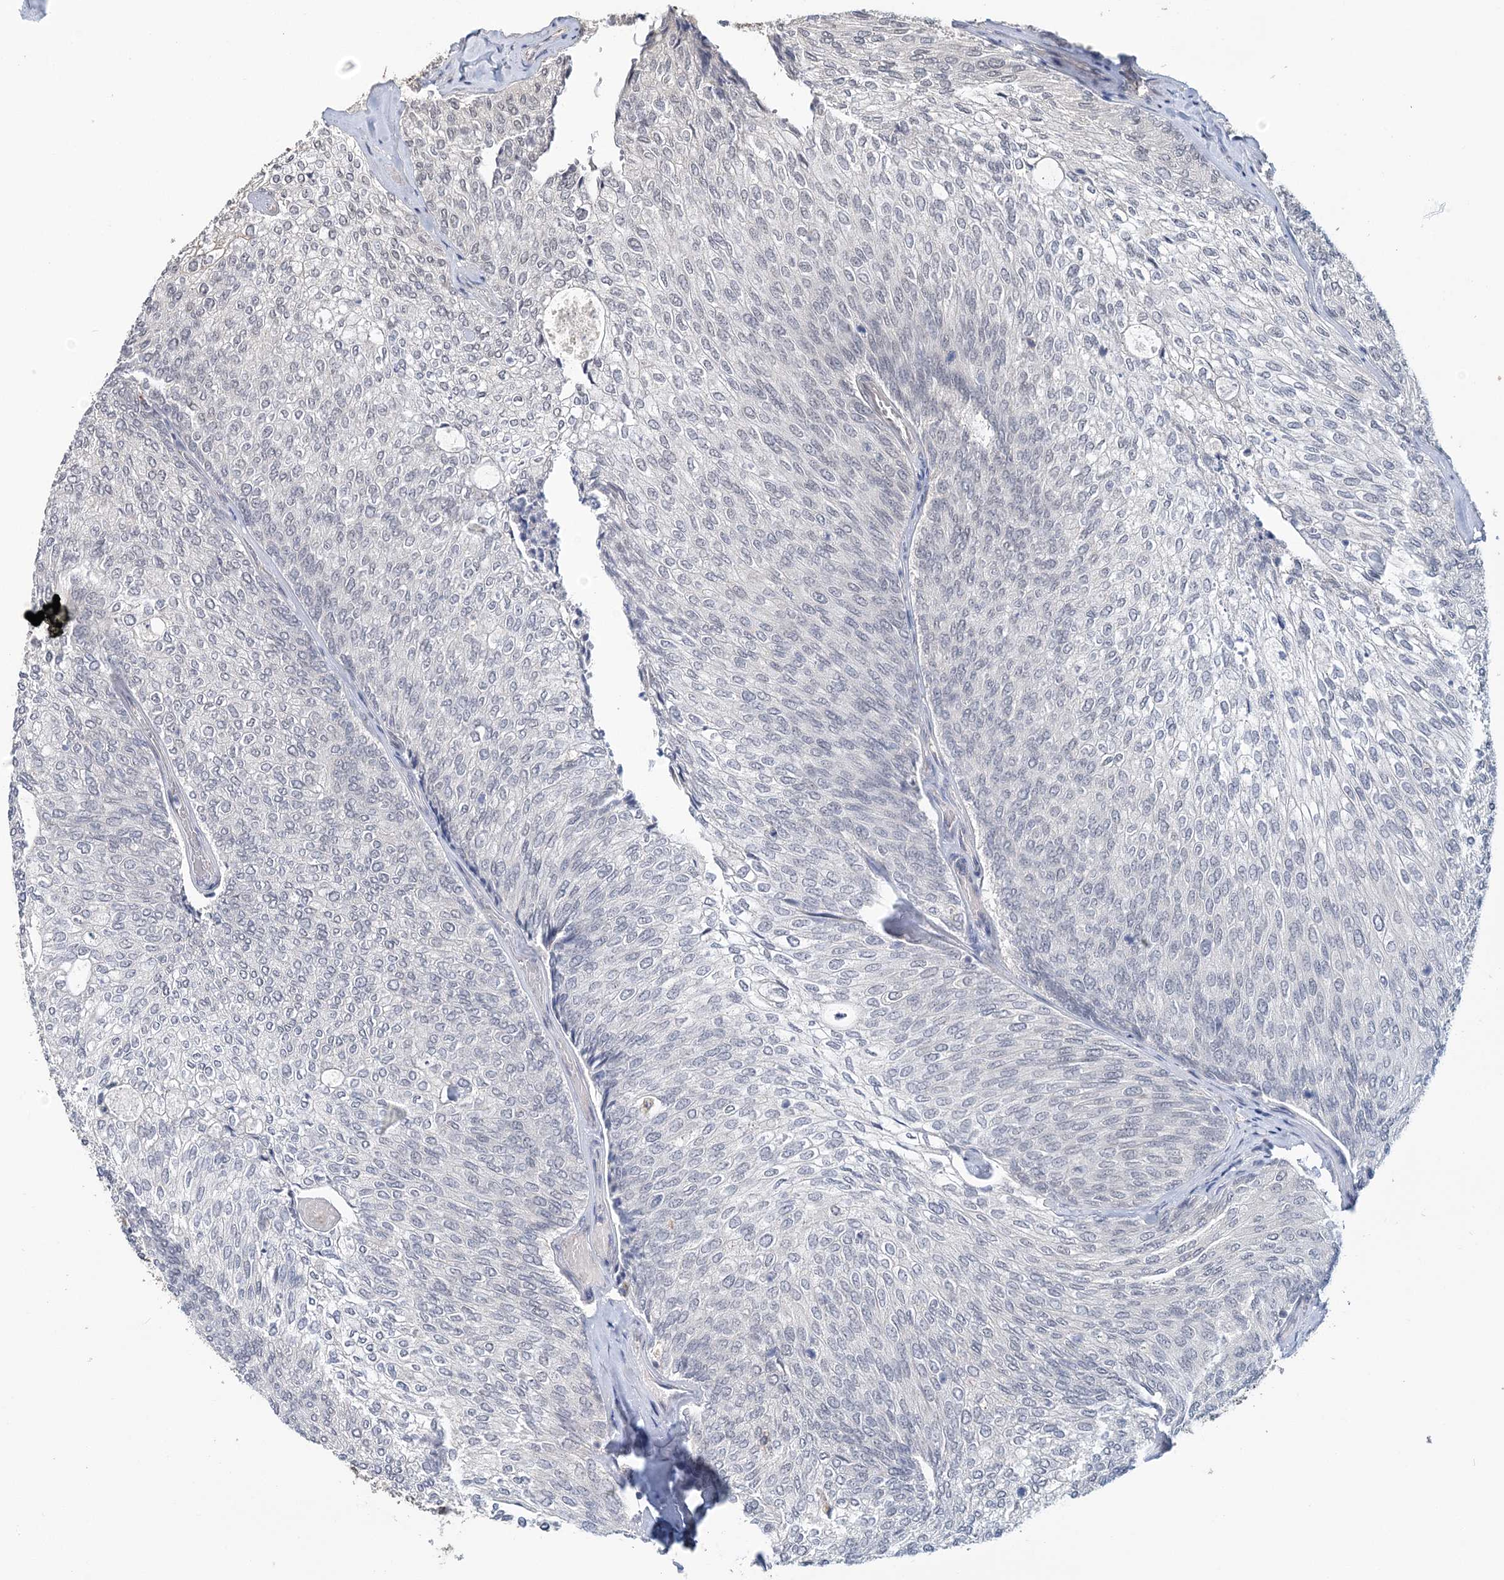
{"staining": {"intensity": "negative", "quantity": "none", "location": "none"}, "tissue": "urothelial cancer", "cell_type": "Tumor cells", "image_type": "cancer", "snomed": [{"axis": "morphology", "description": "Urothelial carcinoma, Low grade"}, {"axis": "topography", "description": "Urinary bladder"}], "caption": "Tumor cells show no significant protein staining in urothelial cancer.", "gene": "TSHZ2", "patient": {"sex": "female", "age": 79}}